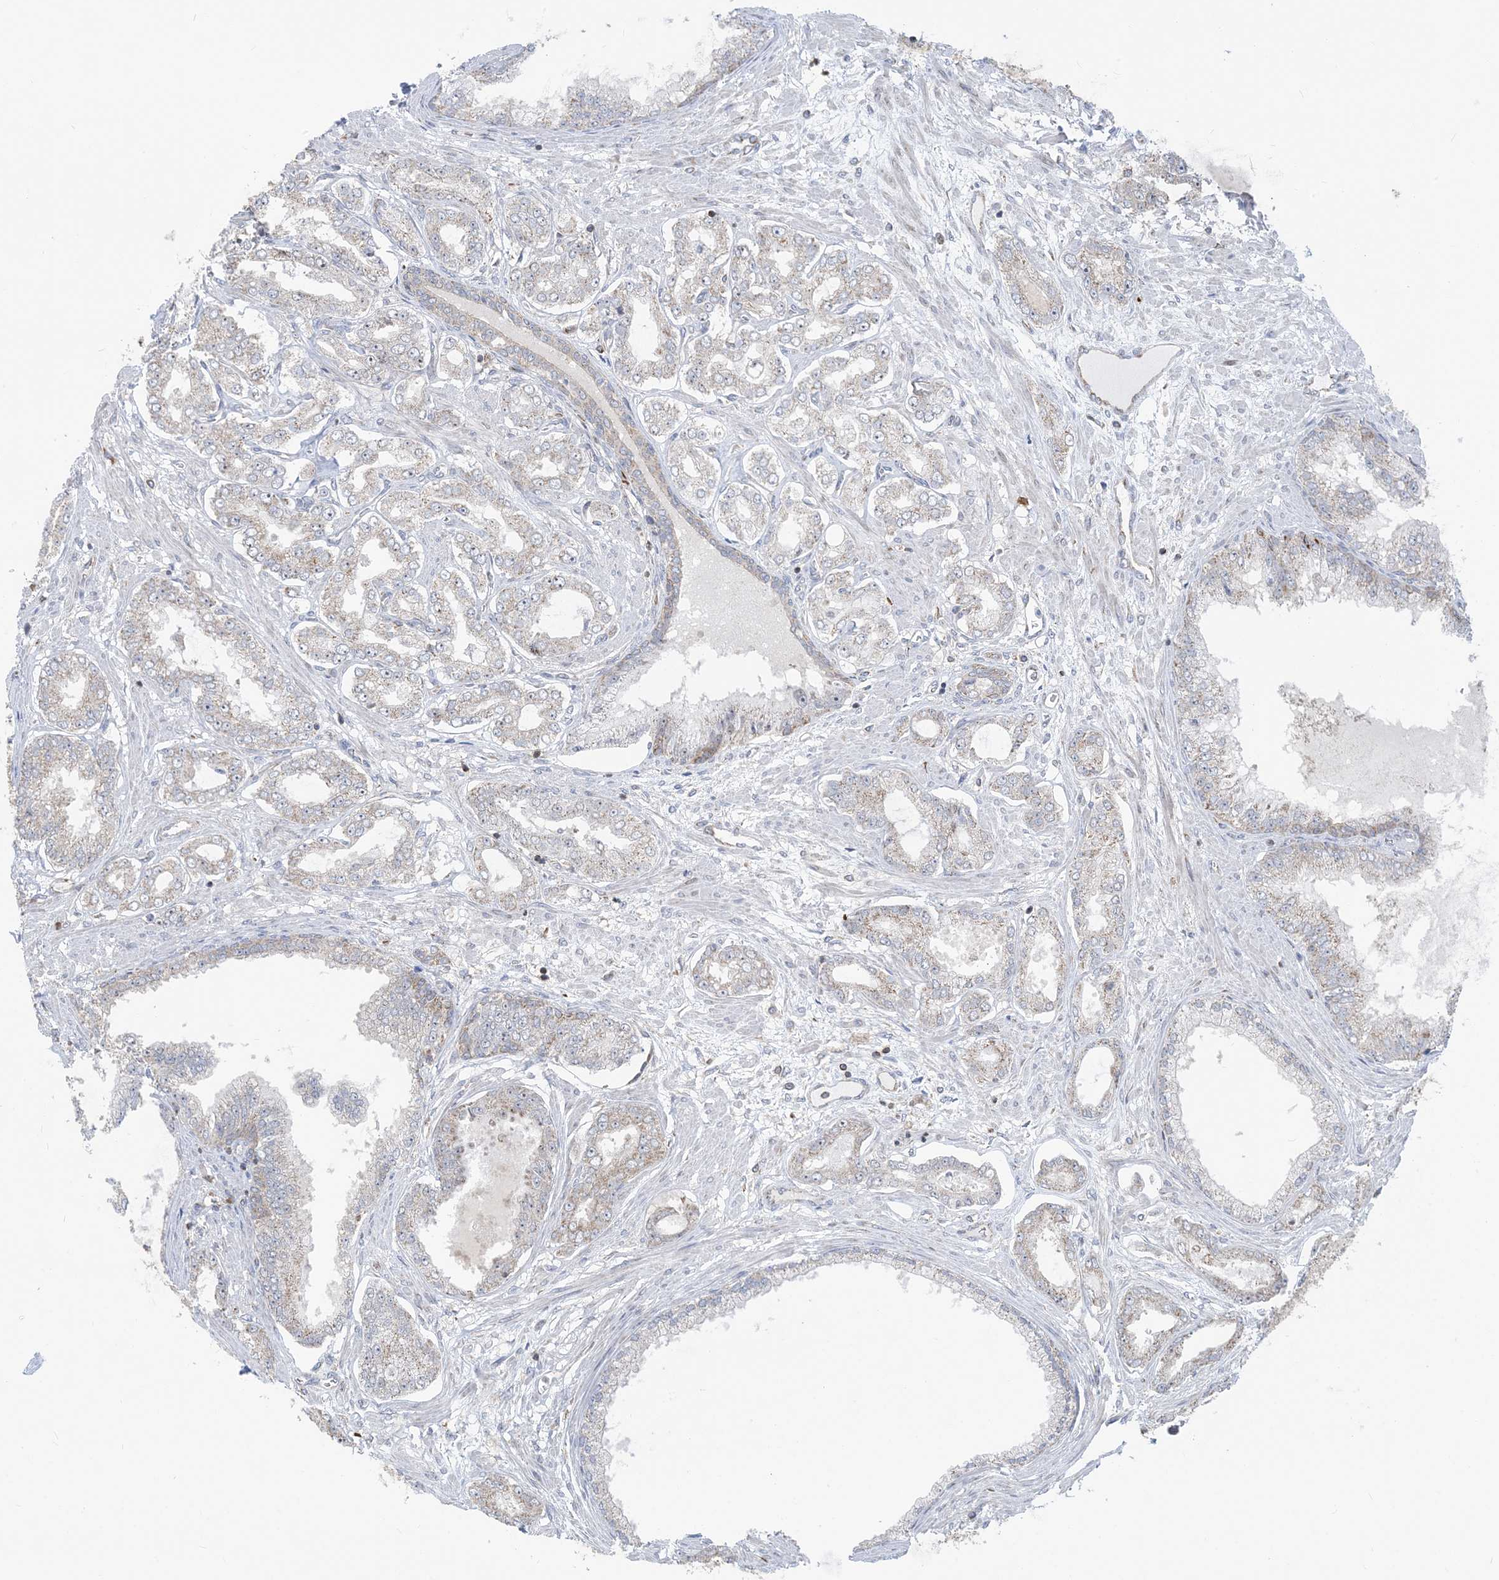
{"staining": {"intensity": "weak", "quantity": "25%-75%", "location": "cytoplasmic/membranous"}, "tissue": "prostate cancer", "cell_type": "Tumor cells", "image_type": "cancer", "snomed": [{"axis": "morphology", "description": "Adenocarcinoma, Low grade"}, {"axis": "topography", "description": "Prostate"}], "caption": "Immunohistochemical staining of prostate cancer (adenocarcinoma (low-grade)) shows low levels of weak cytoplasmic/membranous protein expression in approximately 25%-75% of tumor cells.", "gene": "MAPKBP1", "patient": {"sex": "male", "age": 63}}